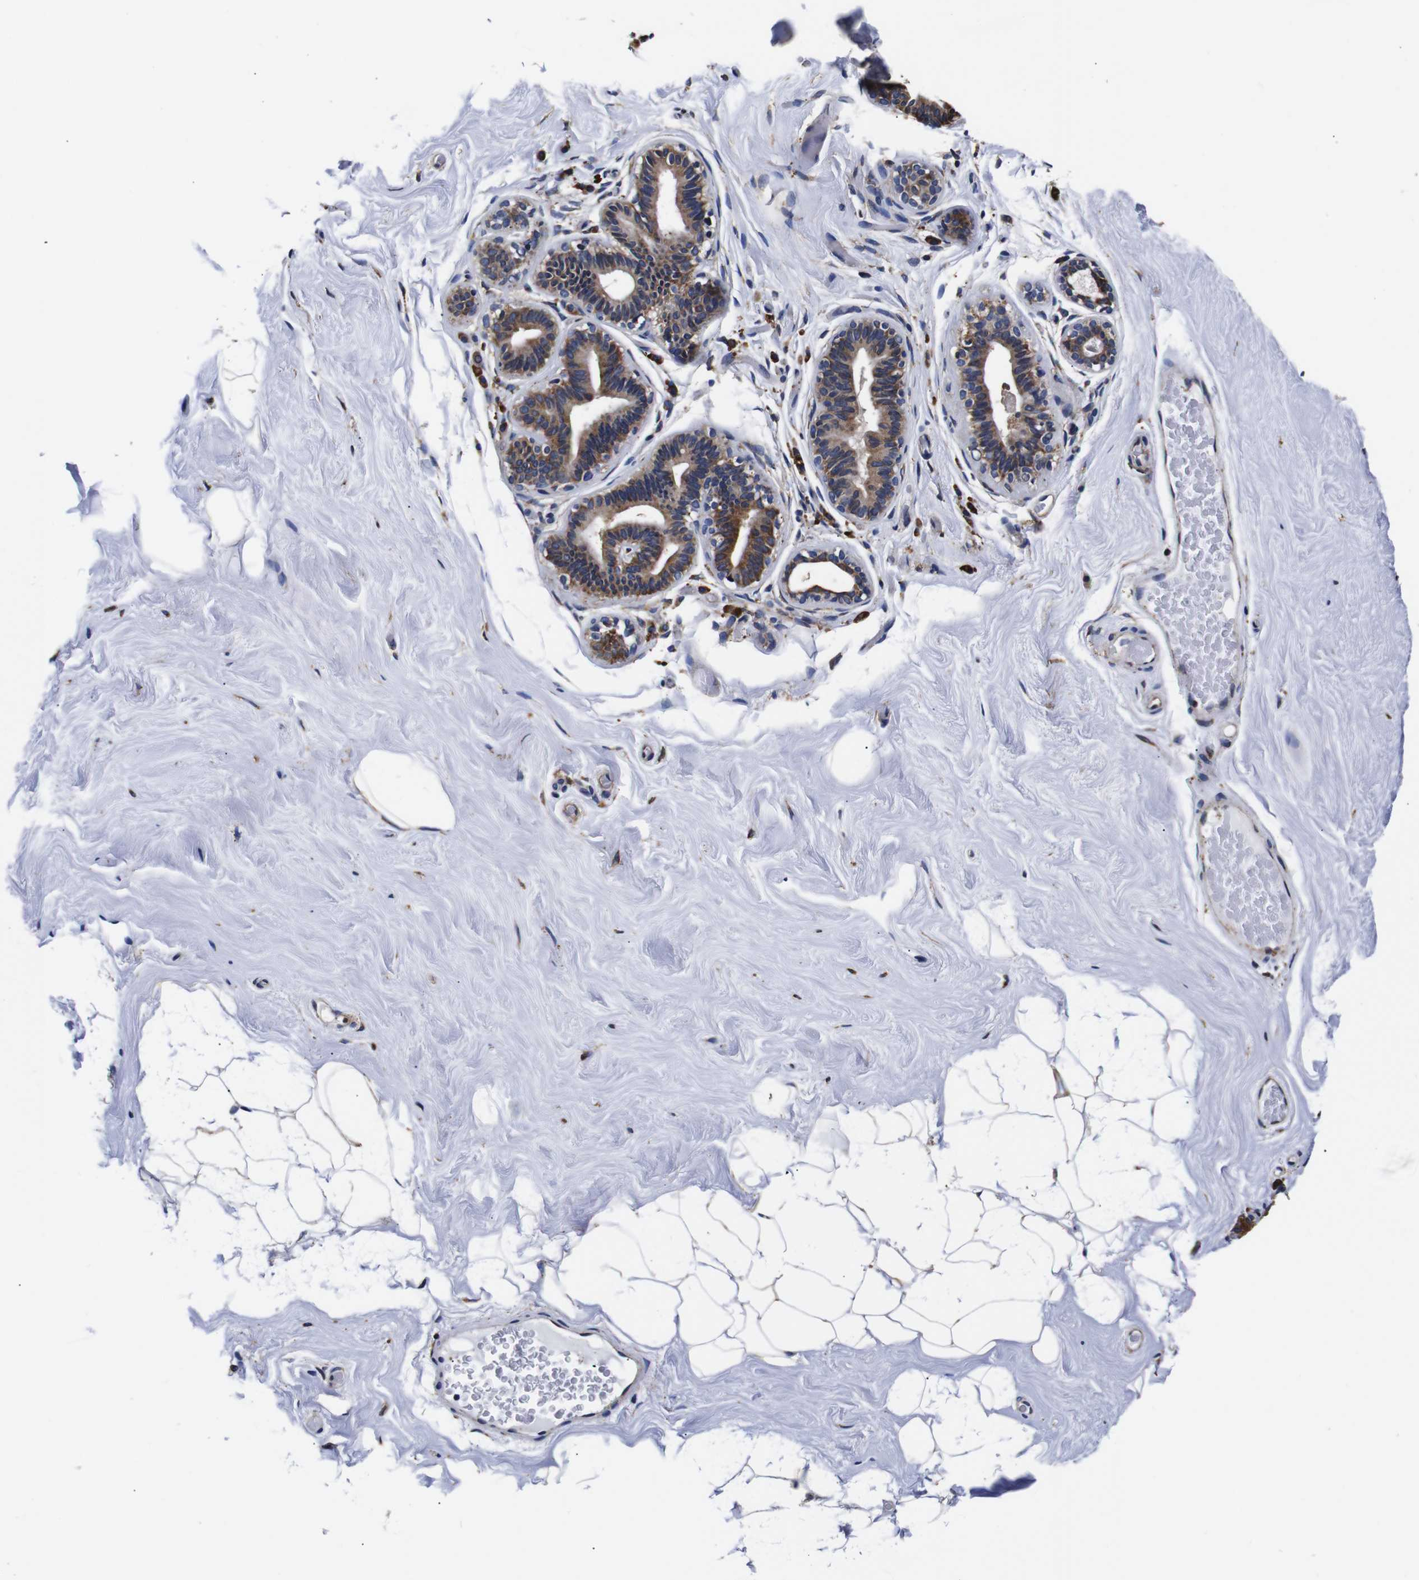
{"staining": {"intensity": "moderate", "quantity": ">75%", "location": "cytoplasmic/membranous"}, "tissue": "breast", "cell_type": "Adipocytes", "image_type": "normal", "snomed": [{"axis": "morphology", "description": "Normal tissue, NOS"}, {"axis": "topography", "description": "Breast"}], "caption": "A photomicrograph of human breast stained for a protein shows moderate cytoplasmic/membranous brown staining in adipocytes.", "gene": "PPIB", "patient": {"sex": "female", "age": 75}}